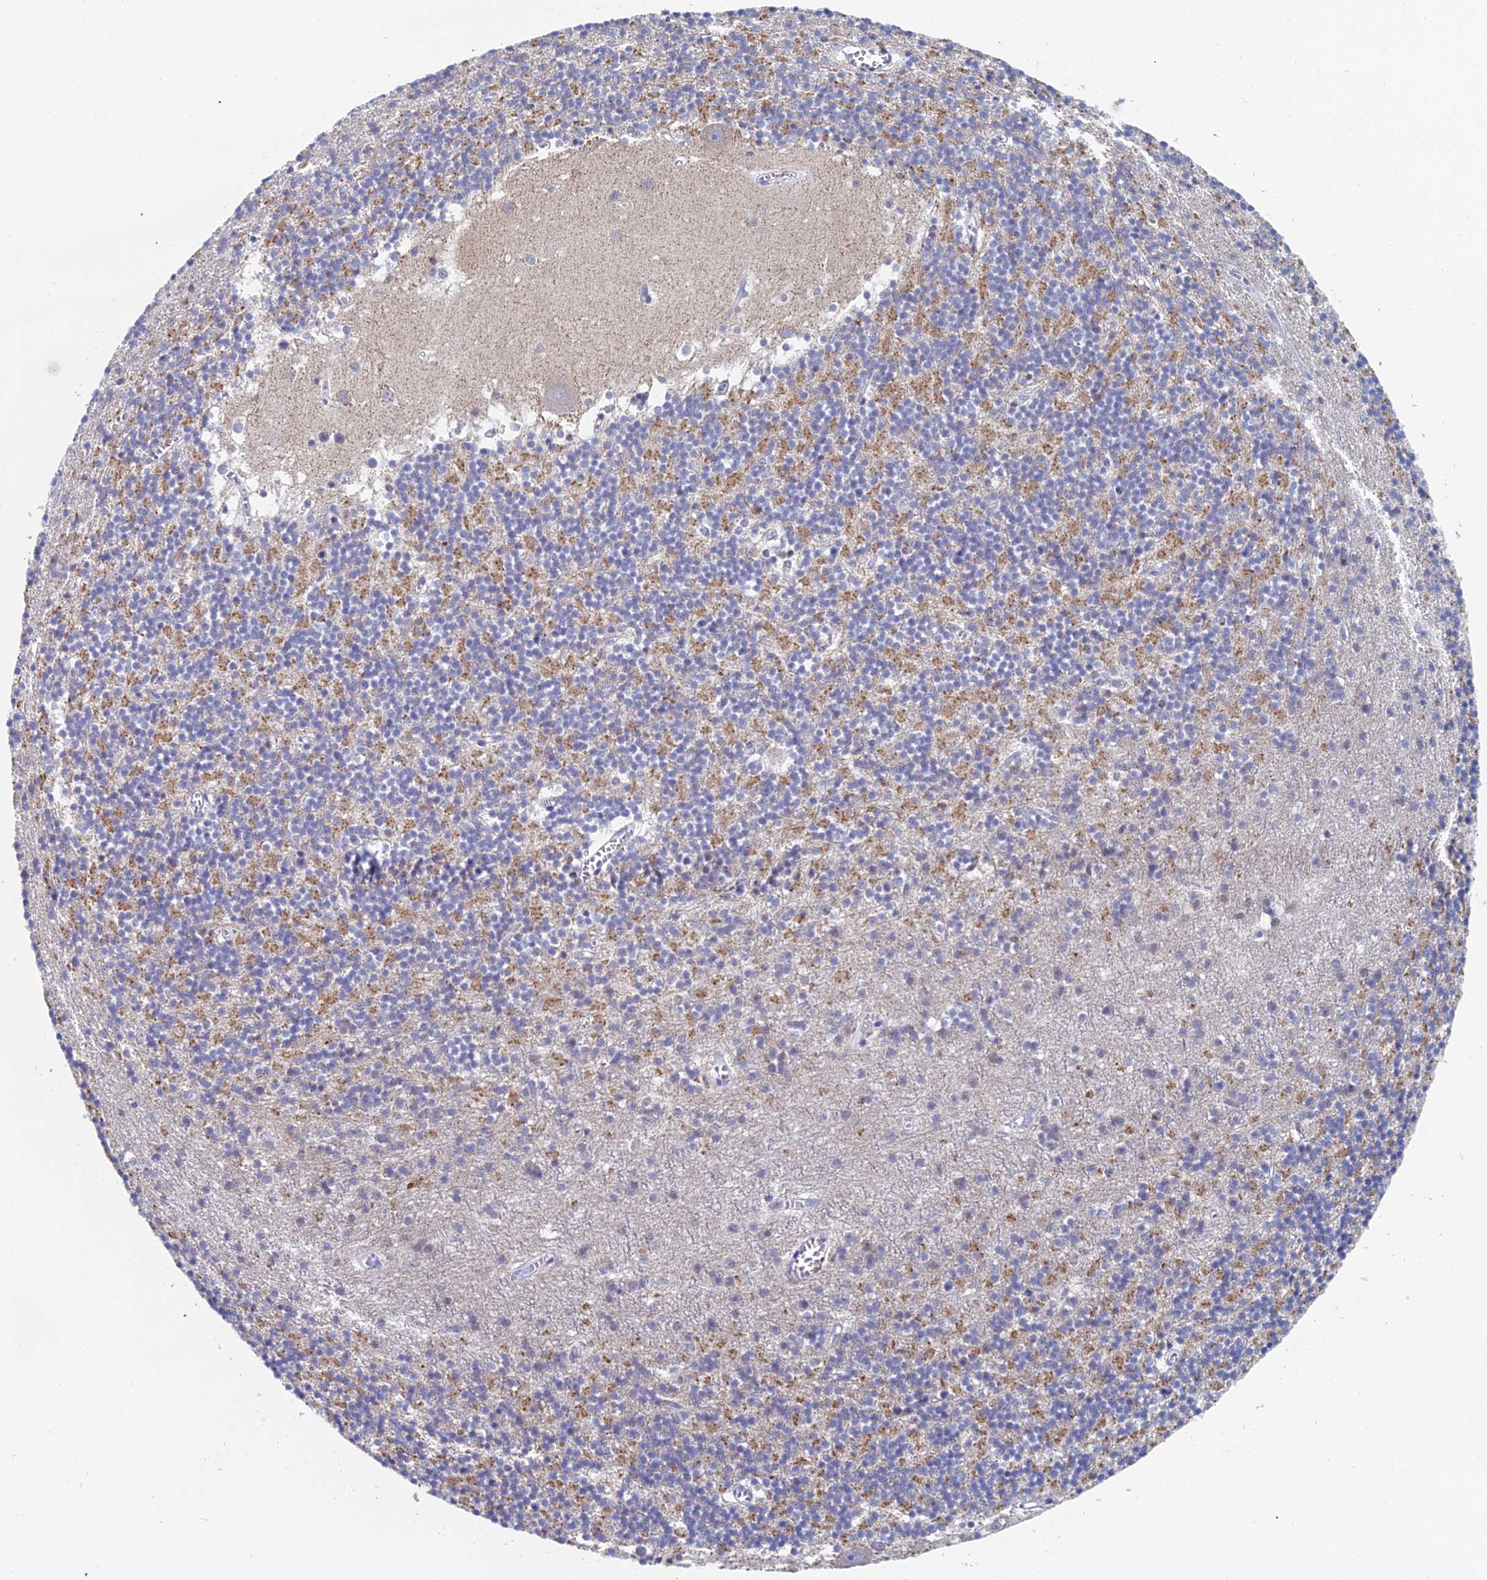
{"staining": {"intensity": "moderate", "quantity": "25%-75%", "location": "cytoplasmic/membranous"}, "tissue": "cerebellum", "cell_type": "Cells in granular layer", "image_type": "normal", "snomed": [{"axis": "morphology", "description": "Normal tissue, NOS"}, {"axis": "topography", "description": "Cerebellum"}], "caption": "A high-resolution photomicrograph shows immunohistochemistry staining of unremarkable cerebellum, which displays moderate cytoplasmic/membranous expression in approximately 25%-75% of cells in granular layer.", "gene": "ACSM1", "patient": {"sex": "male", "age": 54}}